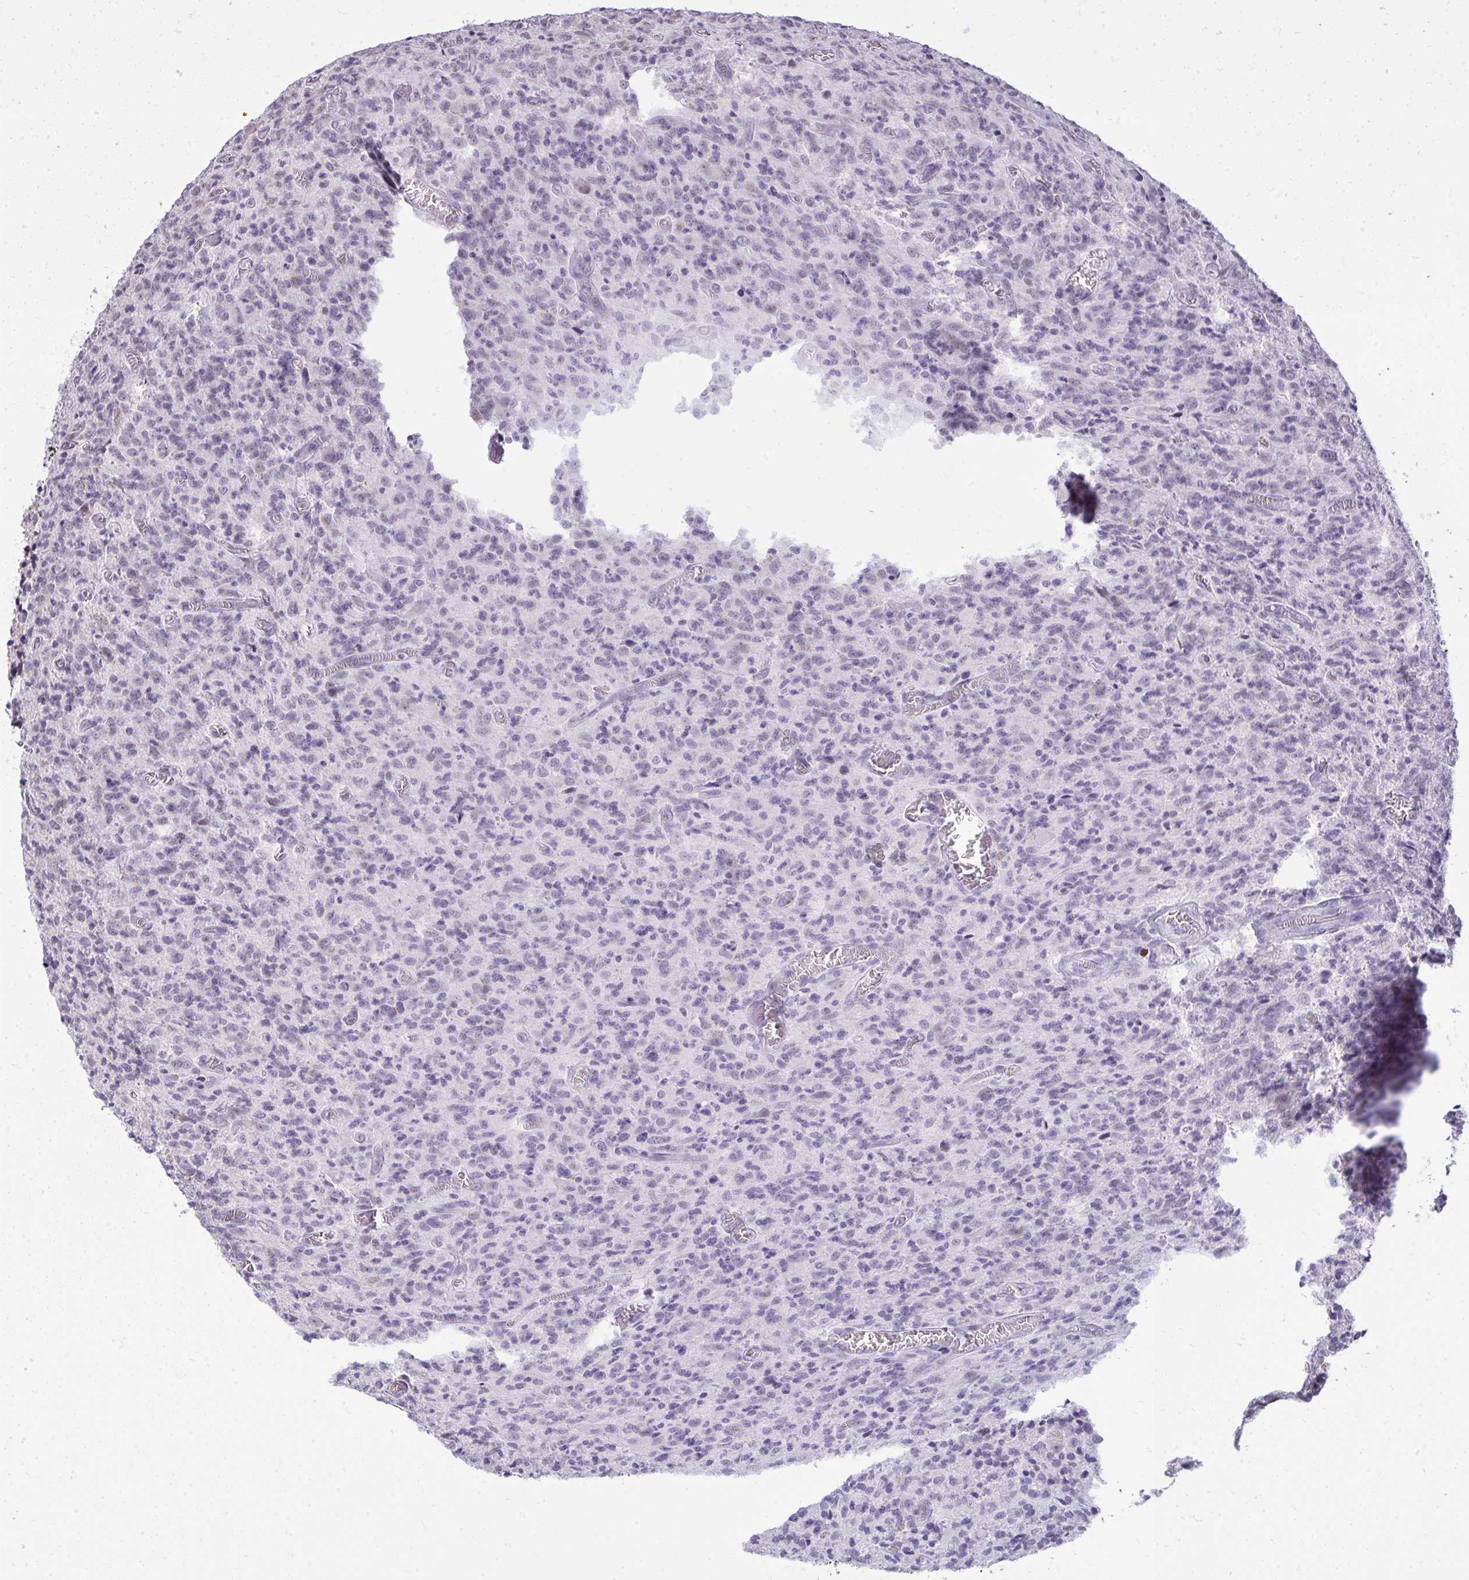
{"staining": {"intensity": "negative", "quantity": "none", "location": "none"}, "tissue": "glioma", "cell_type": "Tumor cells", "image_type": "cancer", "snomed": [{"axis": "morphology", "description": "Glioma, malignant, High grade"}, {"axis": "topography", "description": "Brain"}], "caption": "Protein analysis of glioma shows no significant expression in tumor cells.", "gene": "NPPA", "patient": {"sex": "male", "age": 76}}